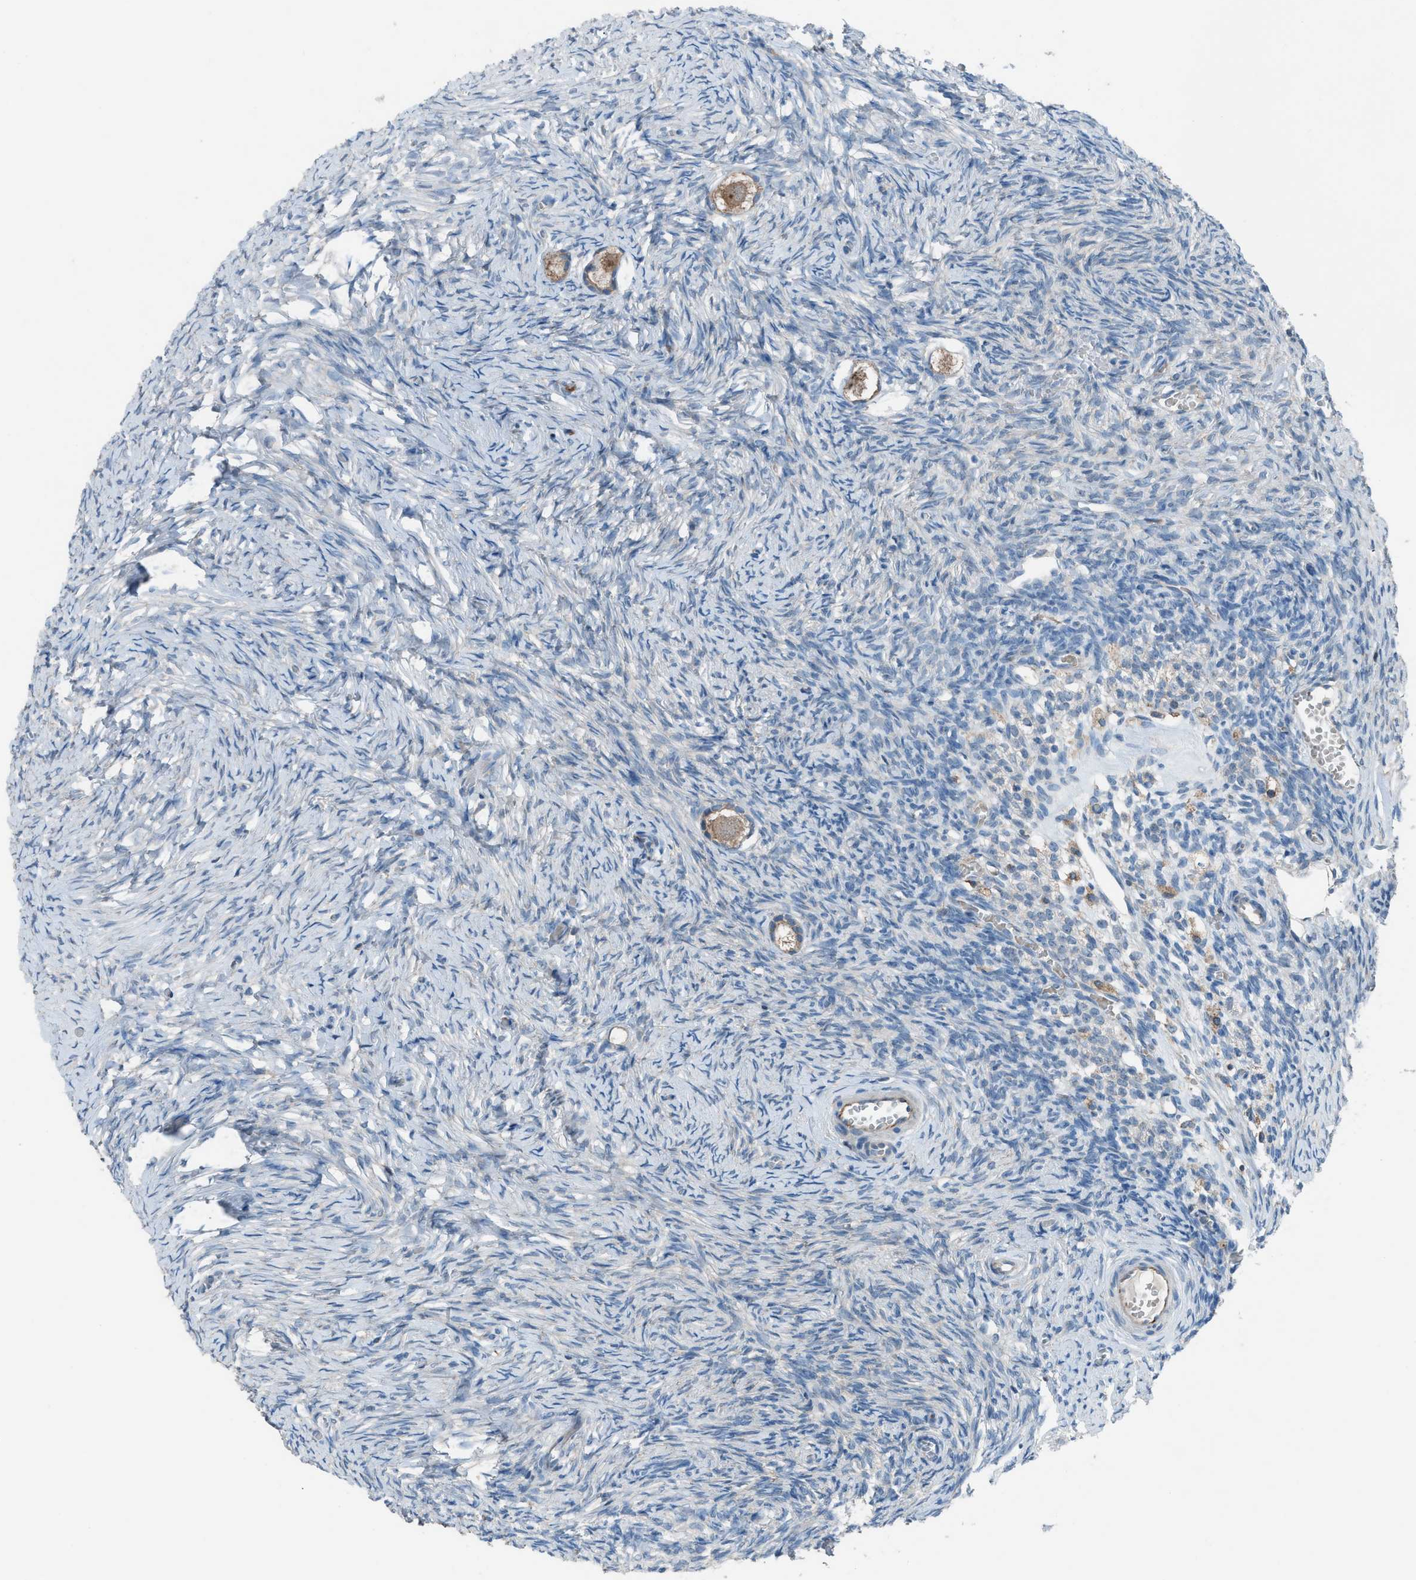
{"staining": {"intensity": "moderate", "quantity": ">75%", "location": "cytoplasmic/membranous"}, "tissue": "ovary", "cell_type": "Follicle cells", "image_type": "normal", "snomed": [{"axis": "morphology", "description": "Normal tissue, NOS"}, {"axis": "topography", "description": "Ovary"}], "caption": "Ovary stained with a brown dye displays moderate cytoplasmic/membranous positive positivity in approximately >75% of follicle cells.", "gene": "HEG1", "patient": {"sex": "female", "age": 27}}